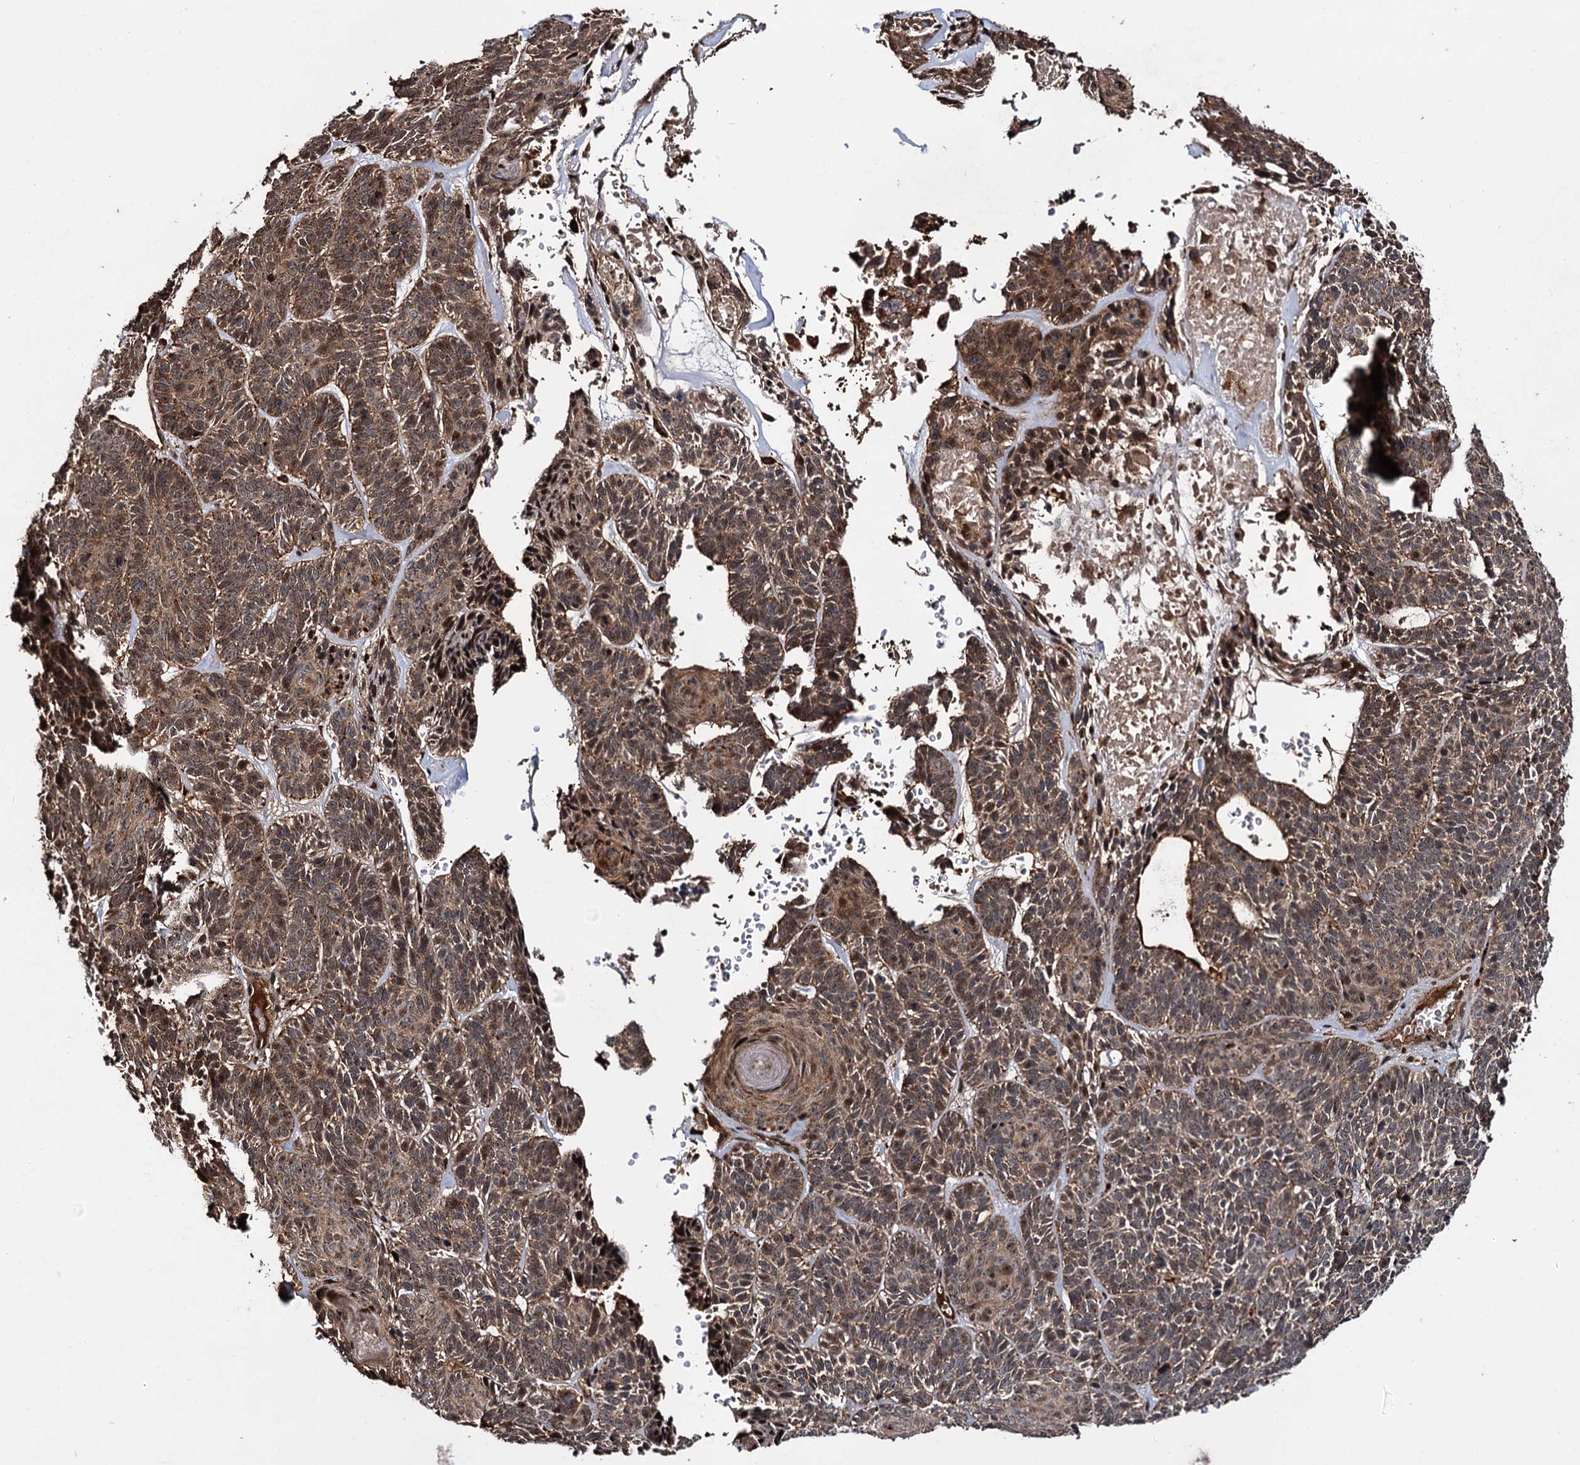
{"staining": {"intensity": "moderate", "quantity": ">75%", "location": "cytoplasmic/membranous,nuclear"}, "tissue": "skin cancer", "cell_type": "Tumor cells", "image_type": "cancer", "snomed": [{"axis": "morphology", "description": "Basal cell carcinoma"}, {"axis": "topography", "description": "Skin"}], "caption": "This photomicrograph displays immunohistochemistry (IHC) staining of human skin basal cell carcinoma, with medium moderate cytoplasmic/membranous and nuclear expression in approximately >75% of tumor cells.", "gene": "CEP192", "patient": {"sex": "male", "age": 85}}